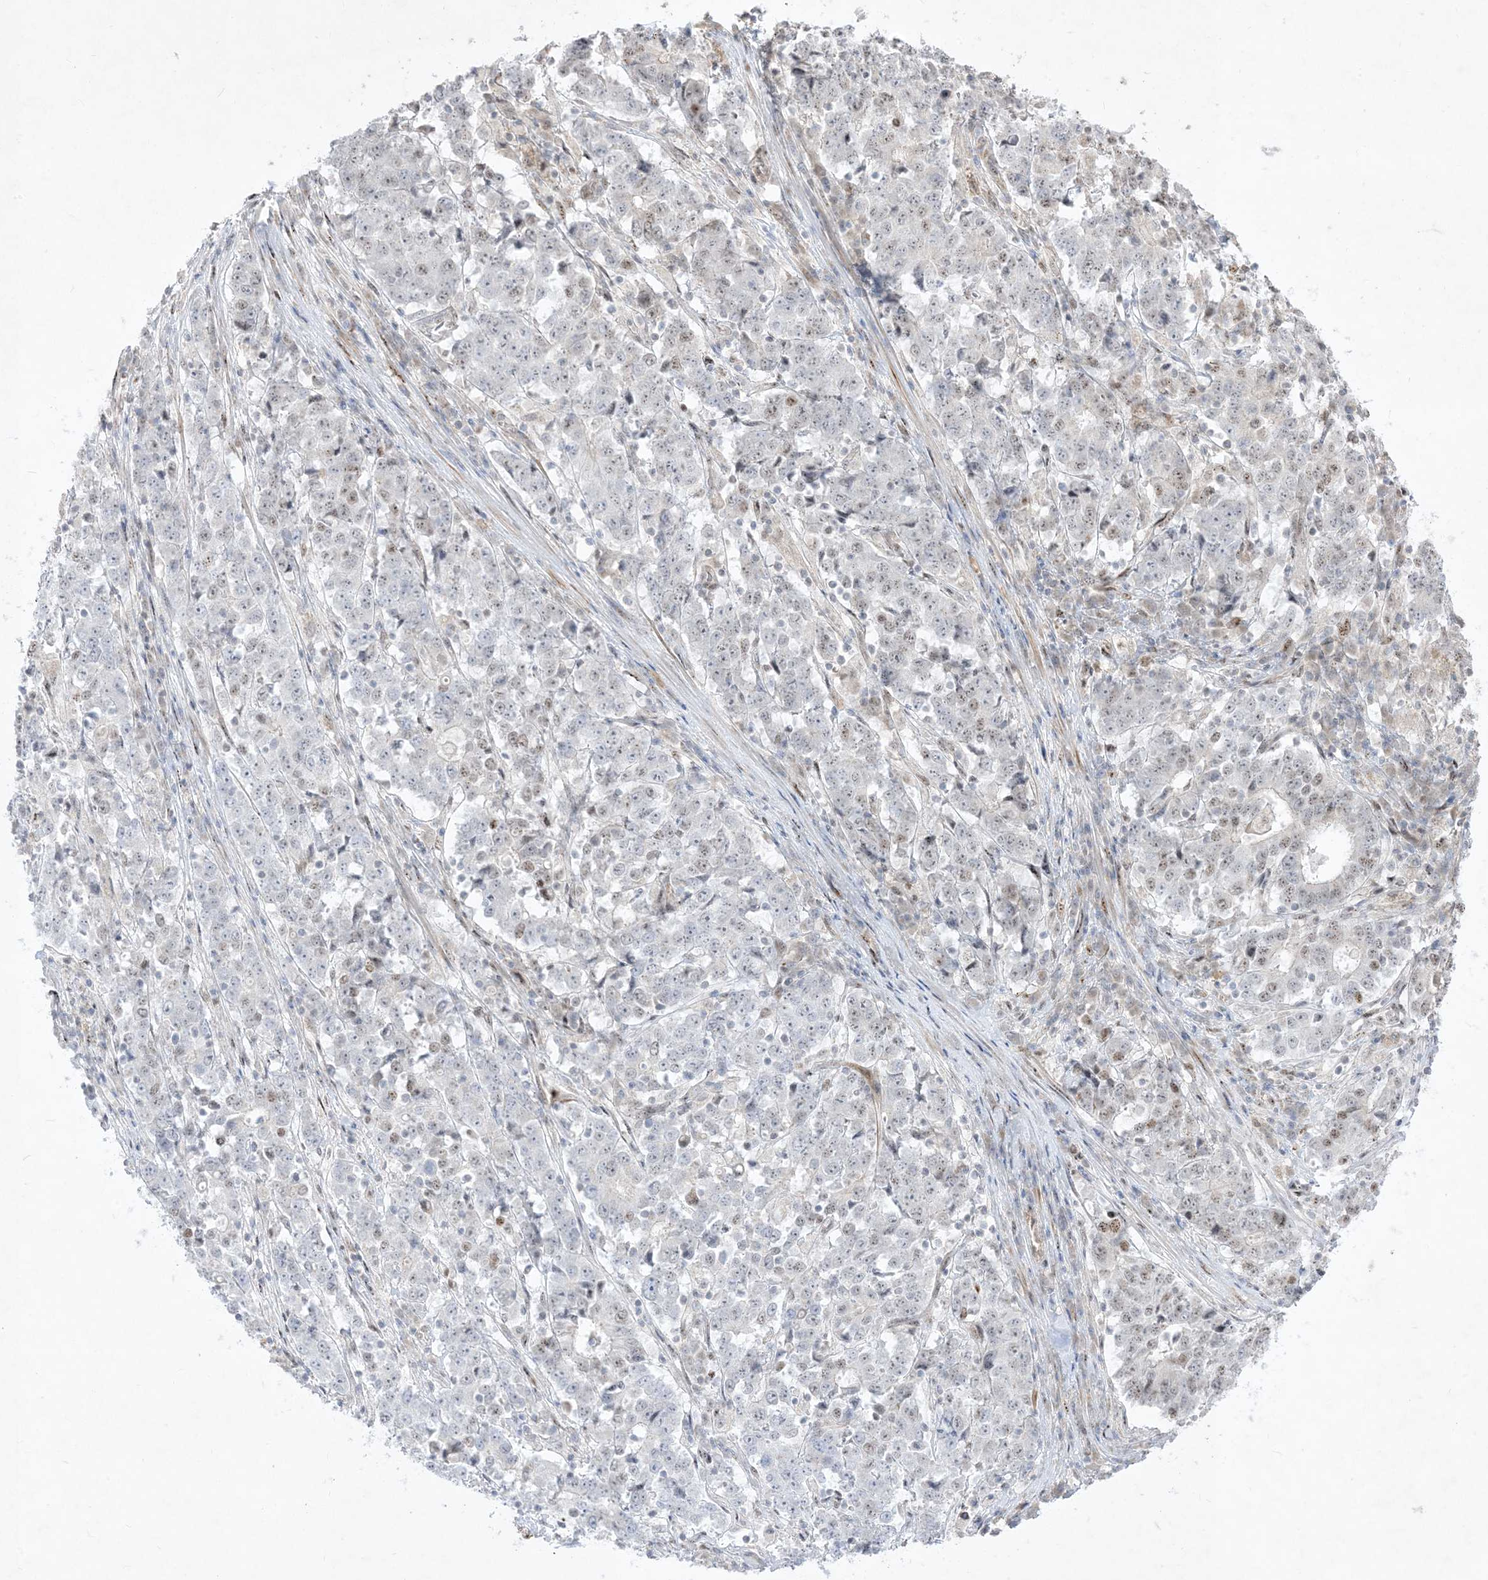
{"staining": {"intensity": "weak", "quantity": "<25%", "location": "nuclear"}, "tissue": "stomach cancer", "cell_type": "Tumor cells", "image_type": "cancer", "snomed": [{"axis": "morphology", "description": "Adenocarcinoma, NOS"}, {"axis": "topography", "description": "Stomach"}], "caption": "Photomicrograph shows no protein expression in tumor cells of stomach cancer (adenocarcinoma) tissue. (IHC, brightfield microscopy, high magnification).", "gene": "BHLHE40", "patient": {"sex": "male", "age": 59}}